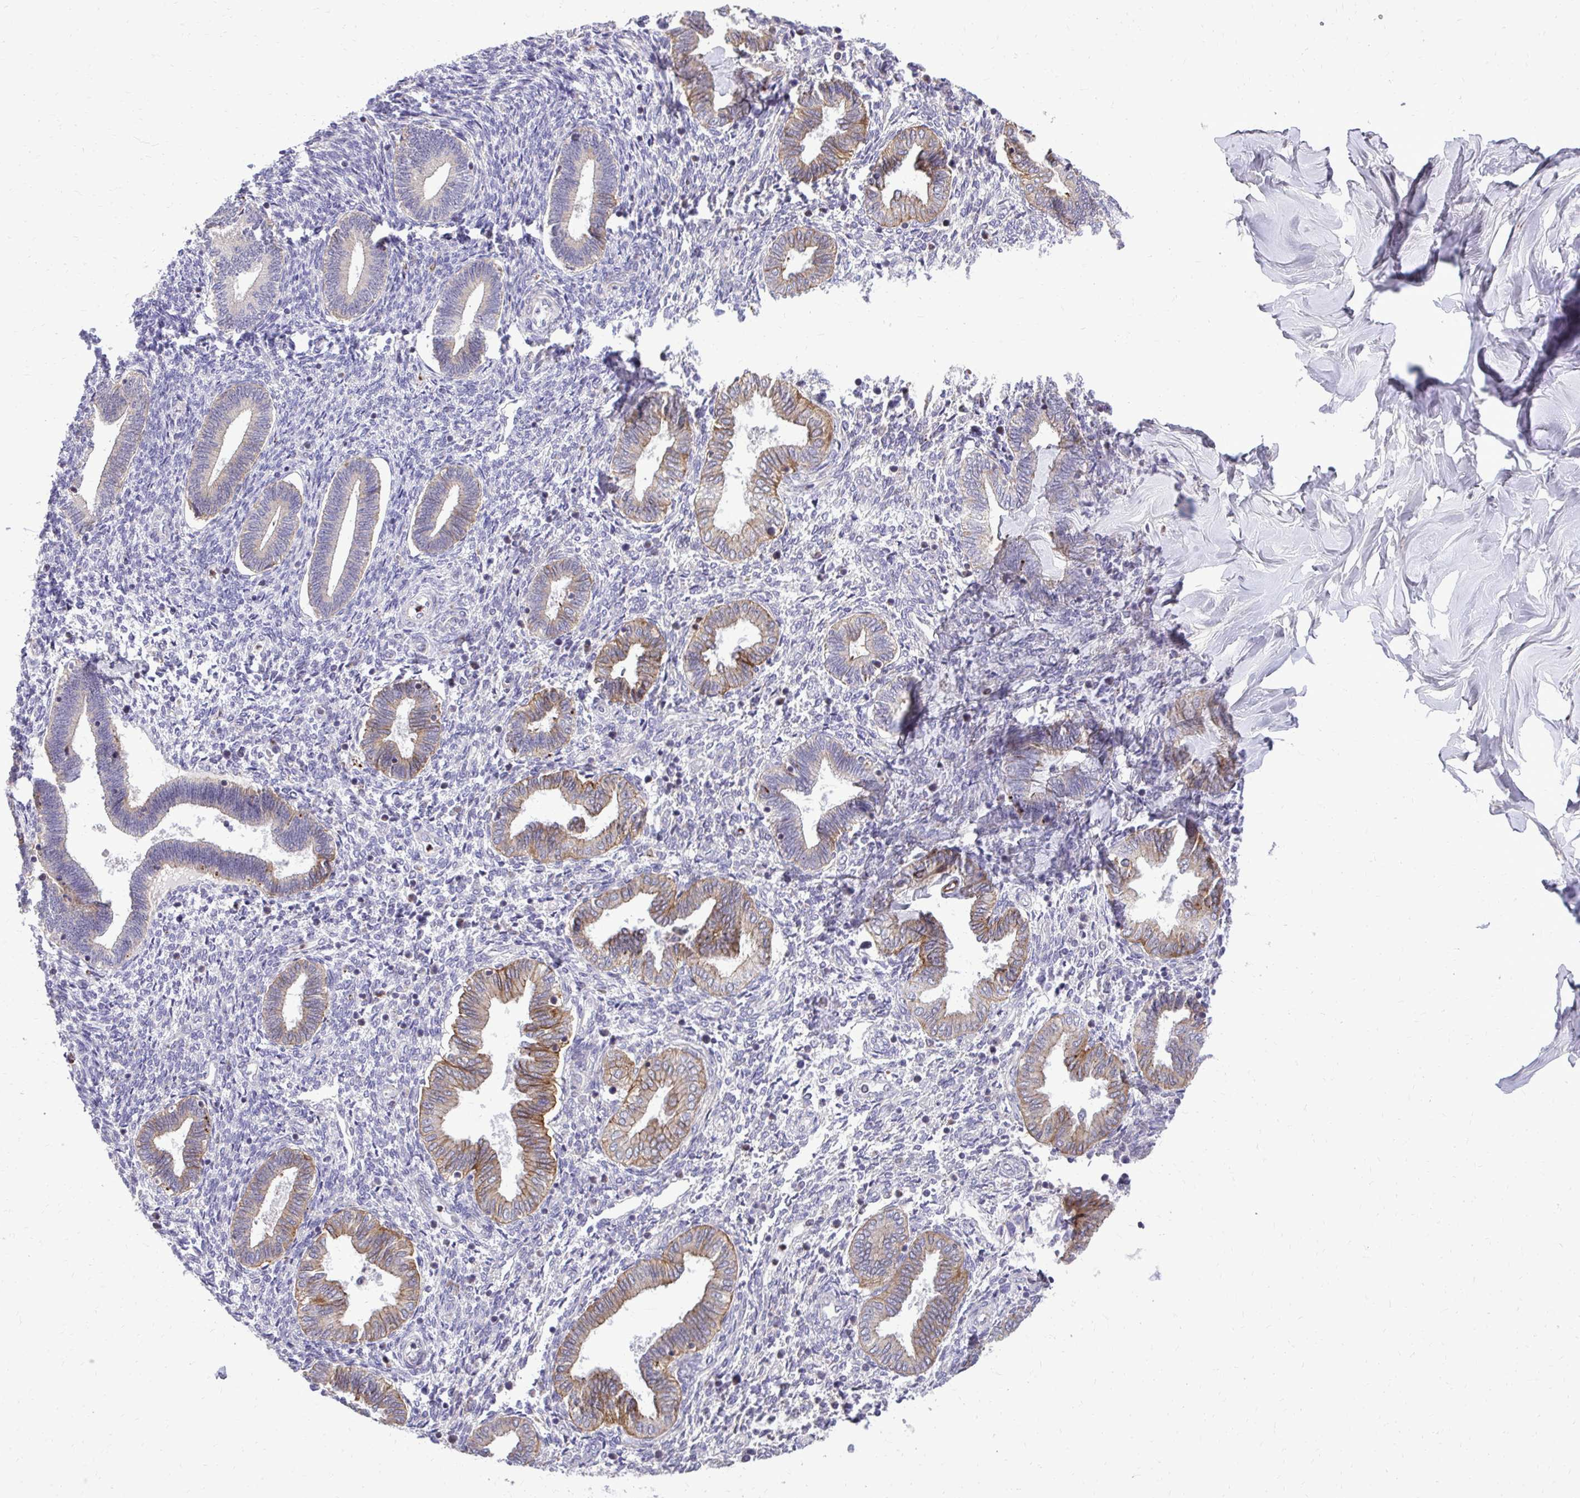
{"staining": {"intensity": "negative", "quantity": "none", "location": "none"}, "tissue": "endometrium", "cell_type": "Cells in endometrial stroma", "image_type": "normal", "snomed": [{"axis": "morphology", "description": "Normal tissue, NOS"}, {"axis": "topography", "description": "Endometrium"}], "caption": "Image shows no significant protein positivity in cells in endometrial stroma of unremarkable endometrium.", "gene": "ABCC3", "patient": {"sex": "female", "age": 42}}